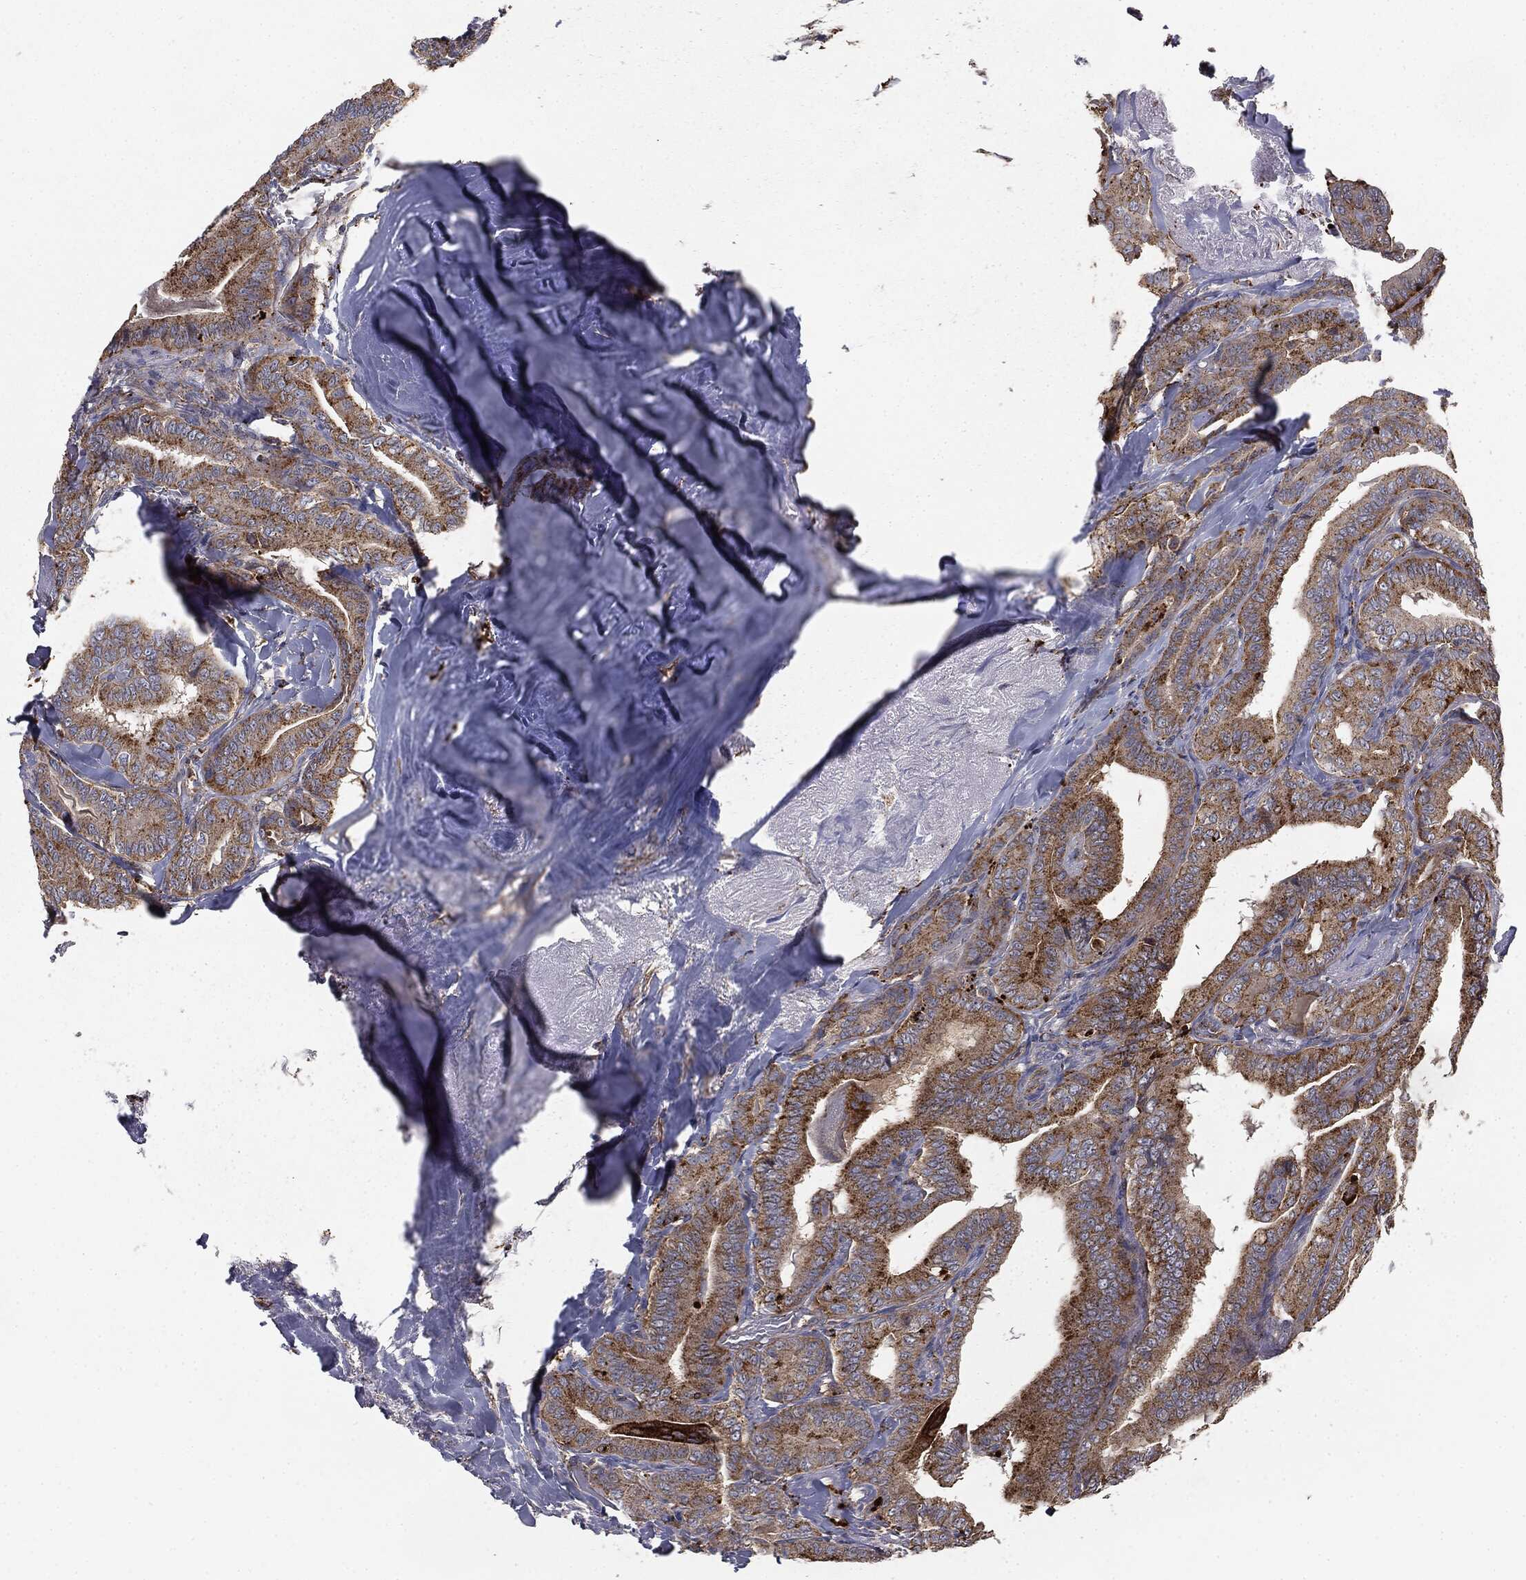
{"staining": {"intensity": "moderate", "quantity": ">75%", "location": "cytoplasmic/membranous"}, "tissue": "thyroid cancer", "cell_type": "Tumor cells", "image_type": "cancer", "snomed": [{"axis": "morphology", "description": "Papillary adenocarcinoma, NOS"}, {"axis": "topography", "description": "Thyroid gland"}], "caption": "Papillary adenocarcinoma (thyroid) stained for a protein (brown) demonstrates moderate cytoplasmic/membranous positive staining in about >75% of tumor cells.", "gene": "CTSA", "patient": {"sex": "male", "age": 61}}